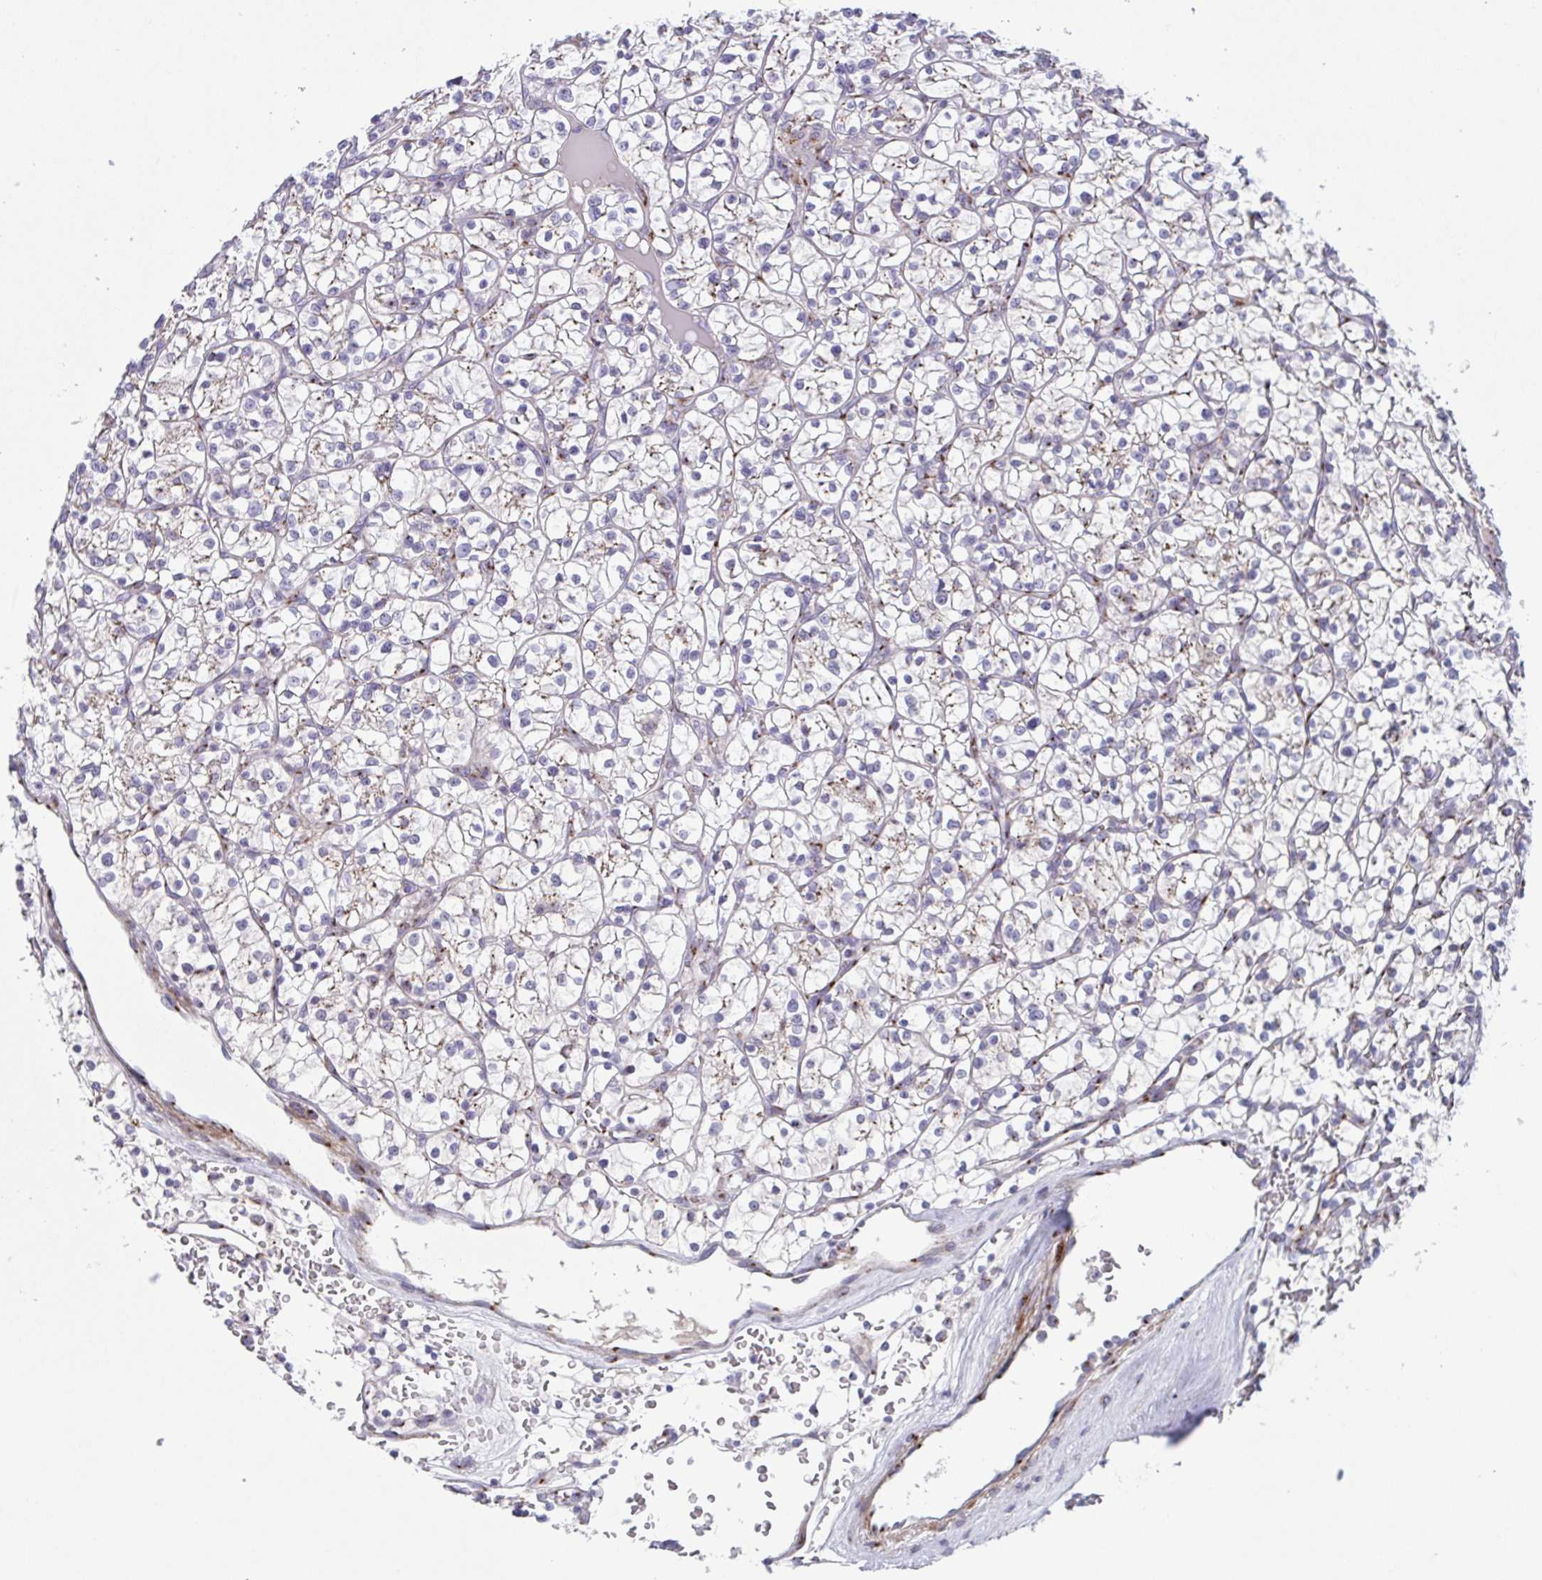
{"staining": {"intensity": "weak", "quantity": "25%-75%", "location": "cytoplasmic/membranous"}, "tissue": "renal cancer", "cell_type": "Tumor cells", "image_type": "cancer", "snomed": [{"axis": "morphology", "description": "Adenocarcinoma, NOS"}, {"axis": "topography", "description": "Kidney"}], "caption": "There is low levels of weak cytoplasmic/membranous staining in tumor cells of renal cancer (adenocarcinoma), as demonstrated by immunohistochemical staining (brown color).", "gene": "COL17A1", "patient": {"sex": "female", "age": 64}}